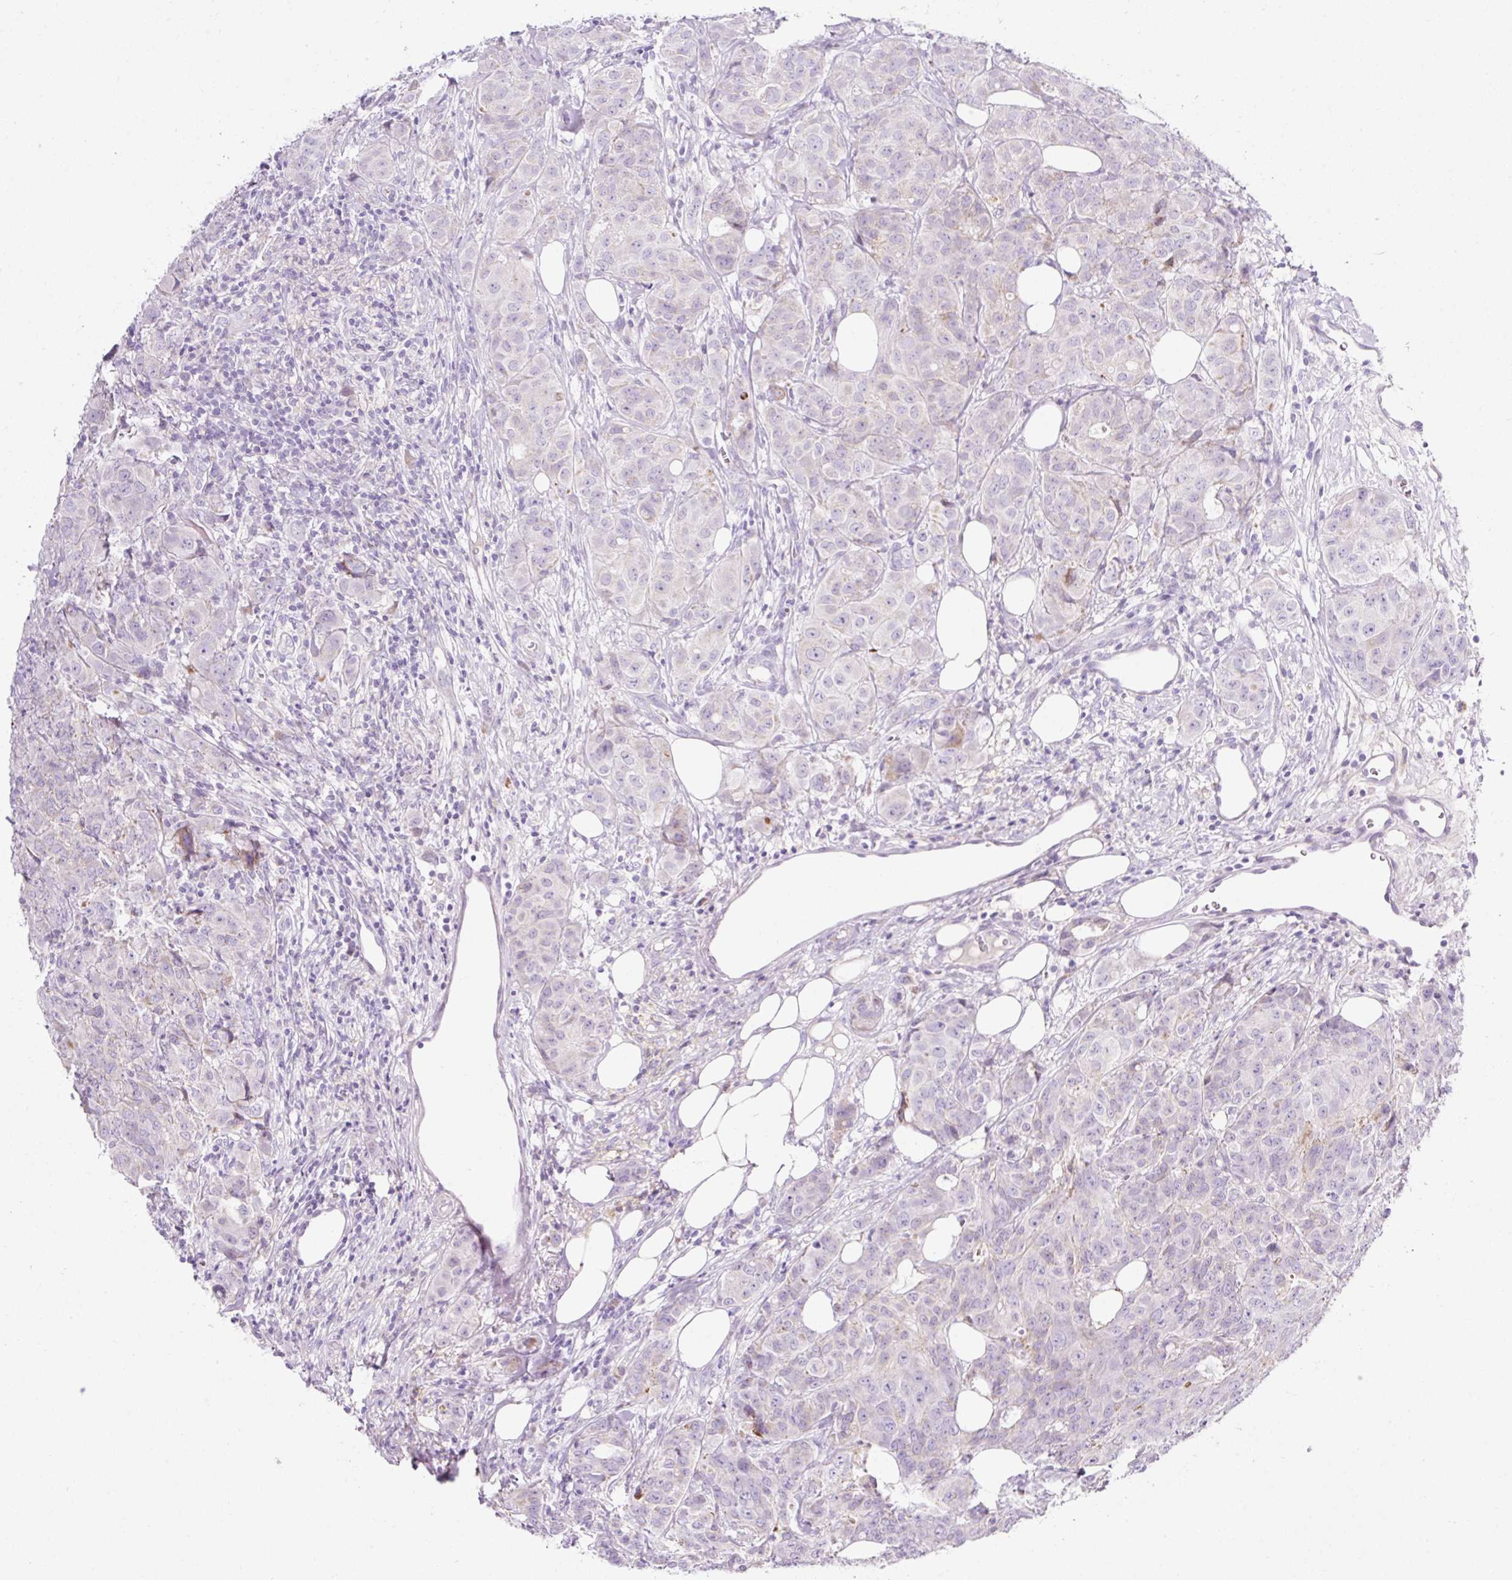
{"staining": {"intensity": "weak", "quantity": "<25%", "location": "cytoplasmic/membranous"}, "tissue": "breast cancer", "cell_type": "Tumor cells", "image_type": "cancer", "snomed": [{"axis": "morphology", "description": "Duct carcinoma"}, {"axis": "topography", "description": "Breast"}], "caption": "DAB (3,3'-diaminobenzidine) immunohistochemical staining of human invasive ductal carcinoma (breast) reveals no significant staining in tumor cells.", "gene": "PLPP2", "patient": {"sex": "female", "age": 43}}